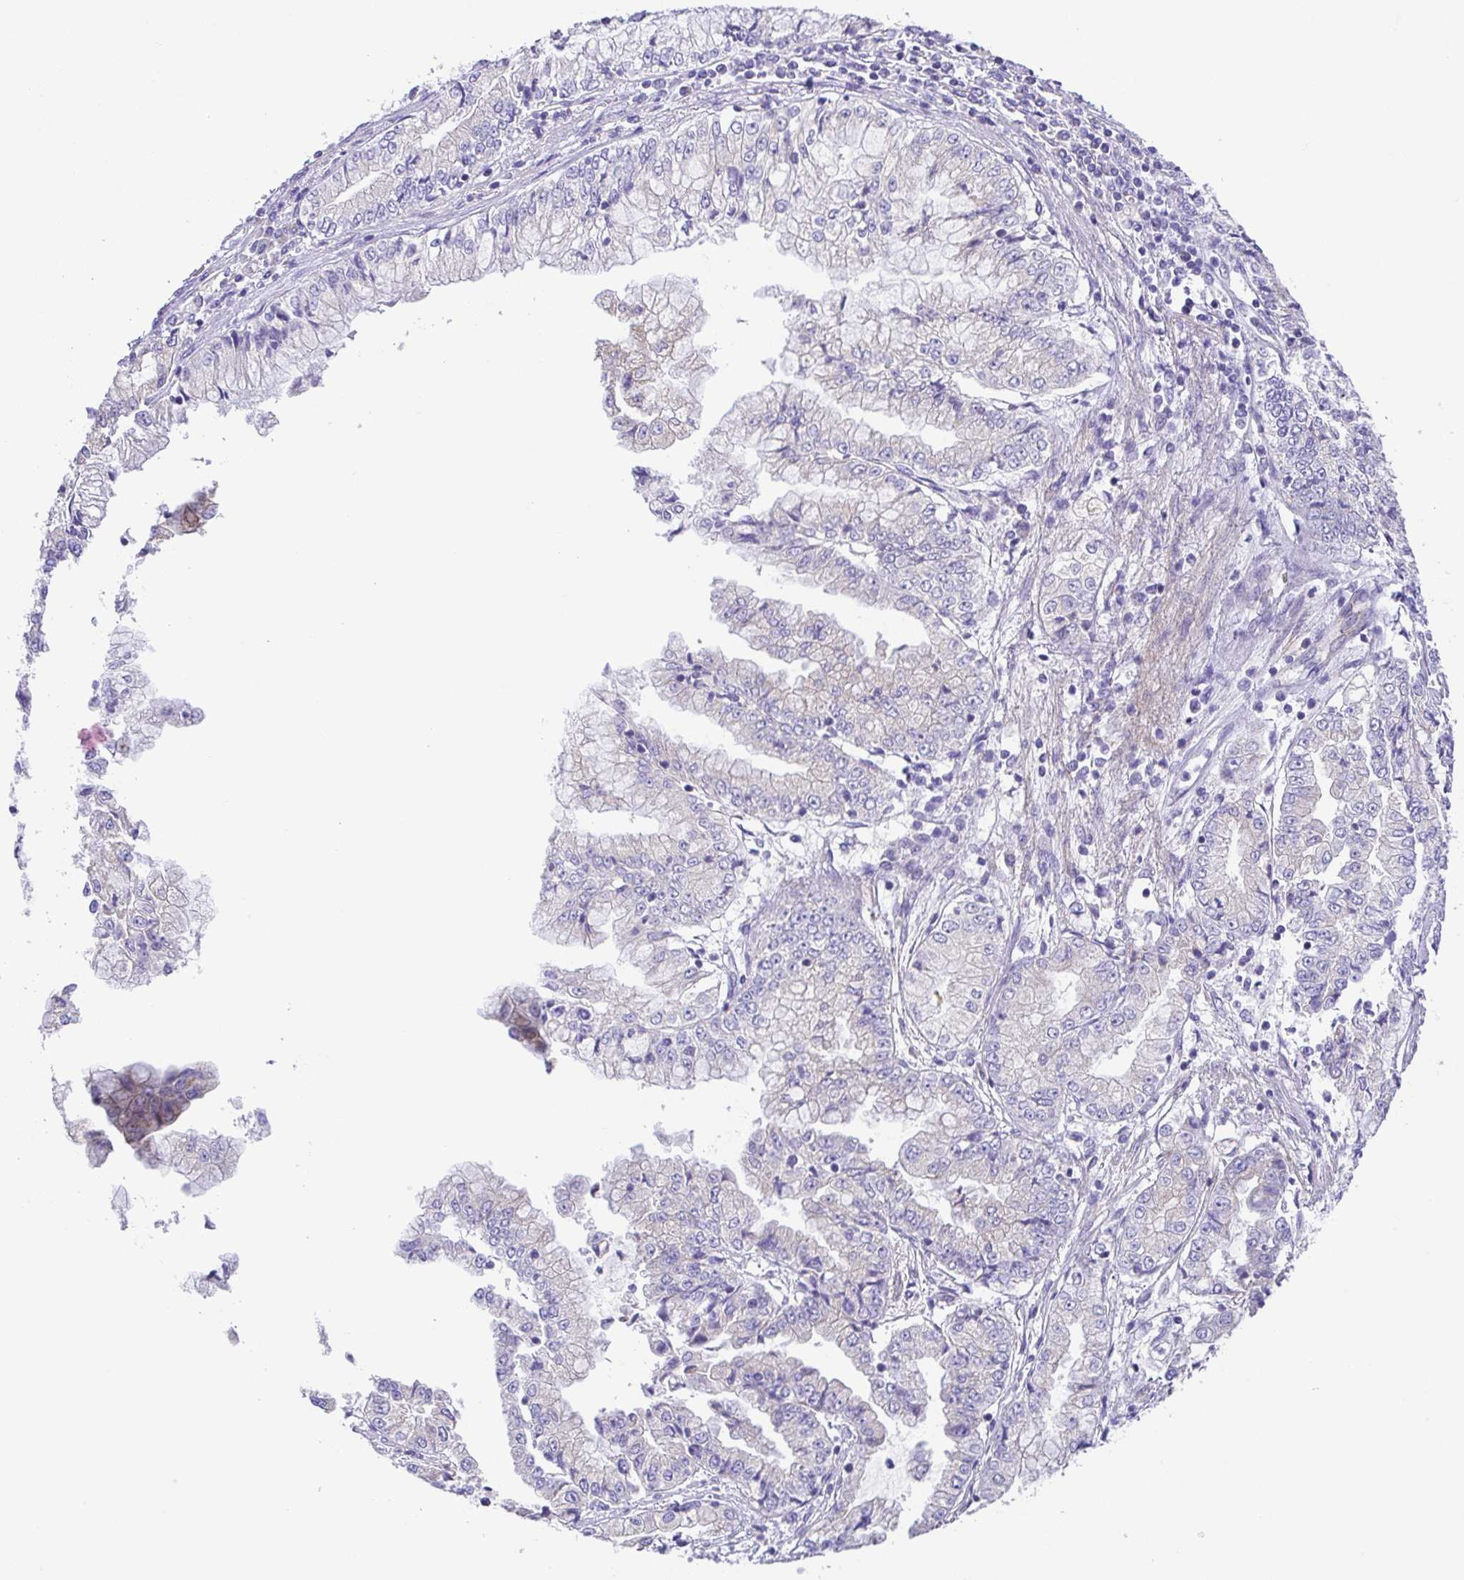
{"staining": {"intensity": "negative", "quantity": "none", "location": "none"}, "tissue": "stomach cancer", "cell_type": "Tumor cells", "image_type": "cancer", "snomed": [{"axis": "morphology", "description": "Adenocarcinoma, NOS"}, {"axis": "topography", "description": "Stomach, upper"}], "caption": "This is an immunohistochemistry image of stomach adenocarcinoma. There is no expression in tumor cells.", "gene": "SLC13A1", "patient": {"sex": "female", "age": 74}}